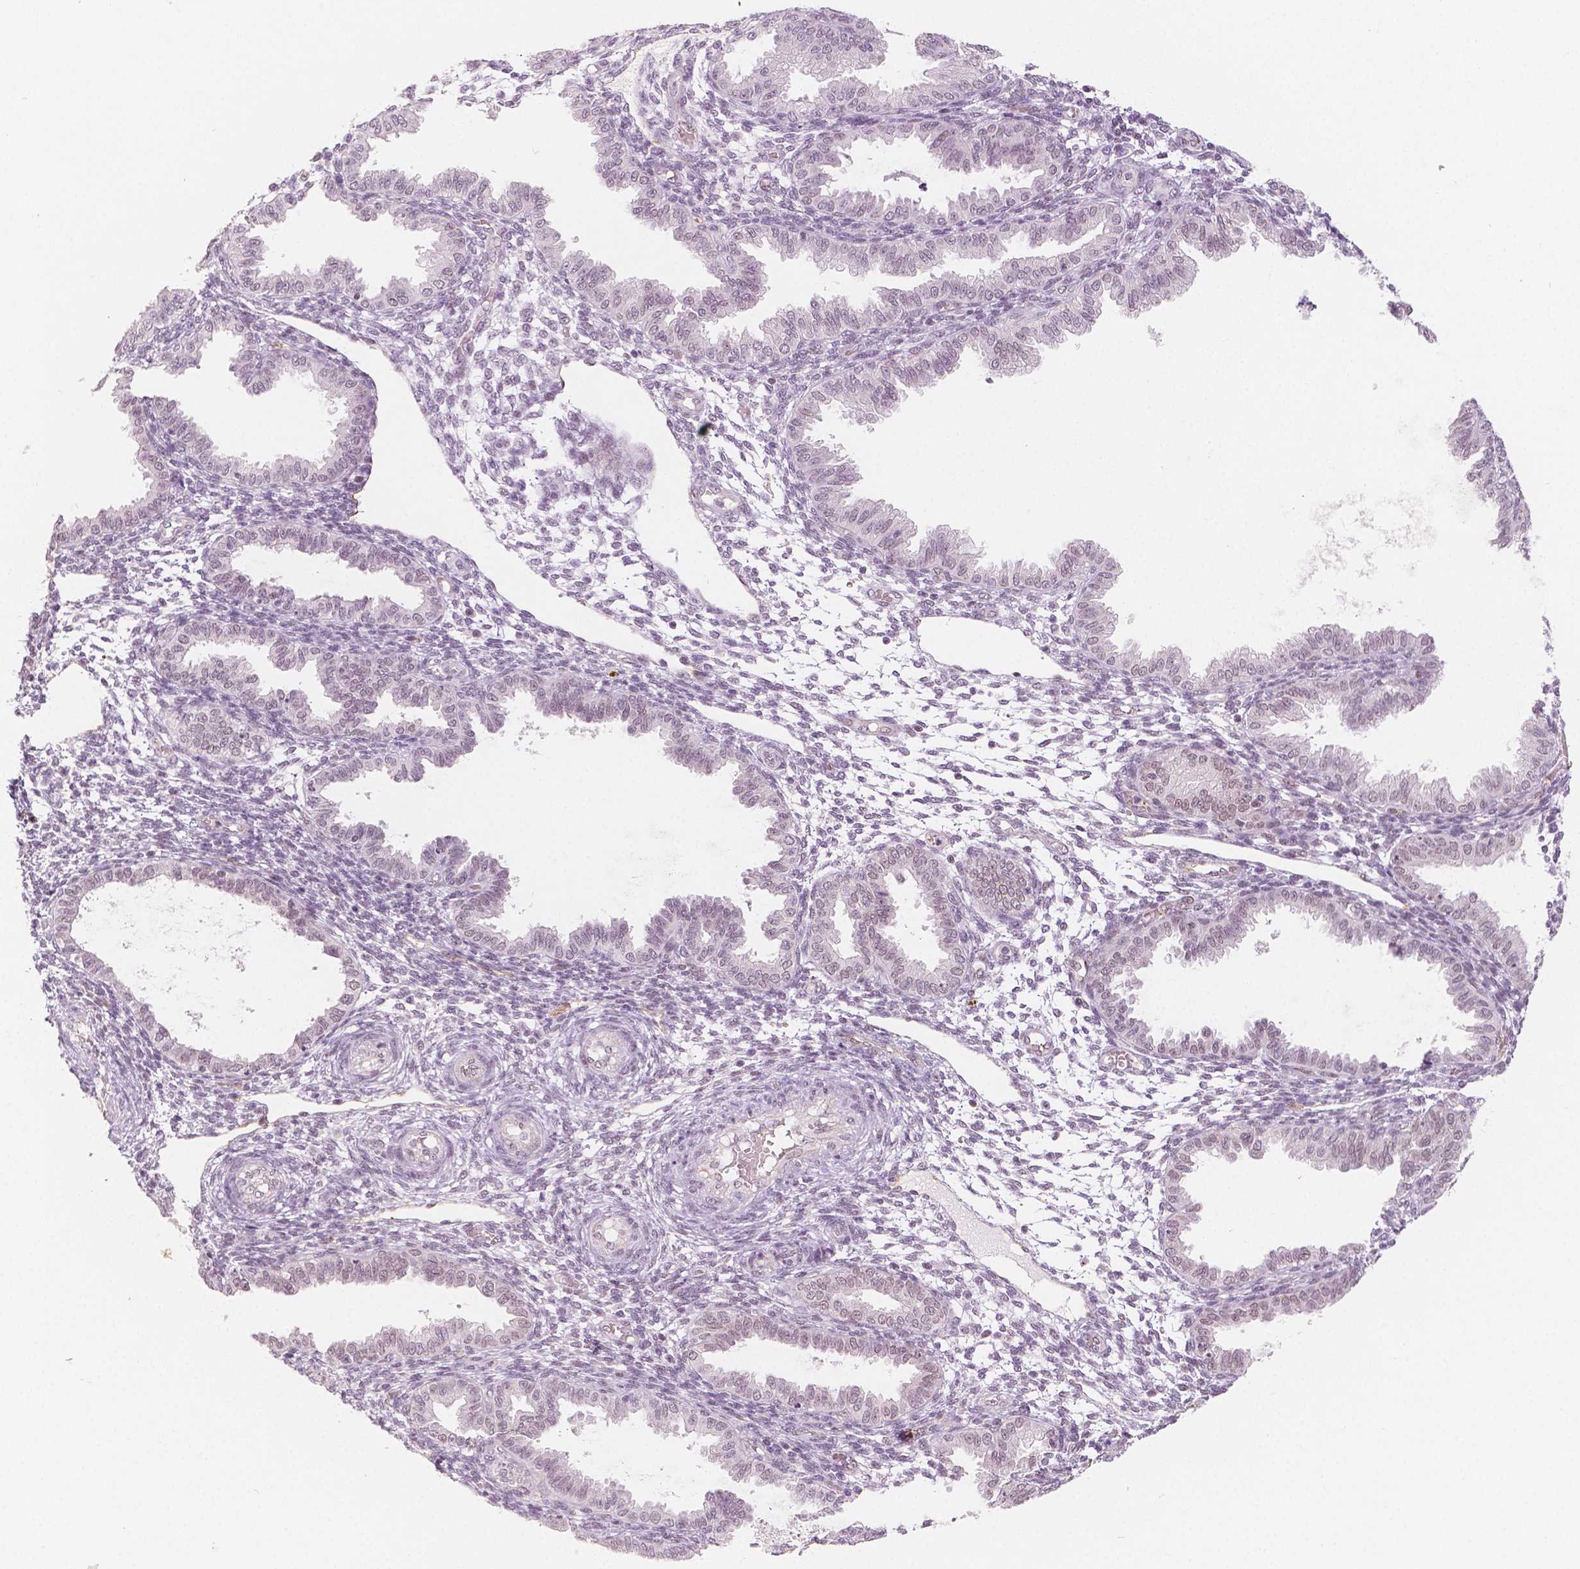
{"staining": {"intensity": "negative", "quantity": "none", "location": "none"}, "tissue": "endometrium", "cell_type": "Cells in endometrial stroma", "image_type": "normal", "snomed": [{"axis": "morphology", "description": "Normal tissue, NOS"}, {"axis": "topography", "description": "Endometrium"}], "caption": "Protein analysis of benign endometrium exhibits no significant staining in cells in endometrial stroma.", "gene": "KDM5B", "patient": {"sex": "female", "age": 33}}